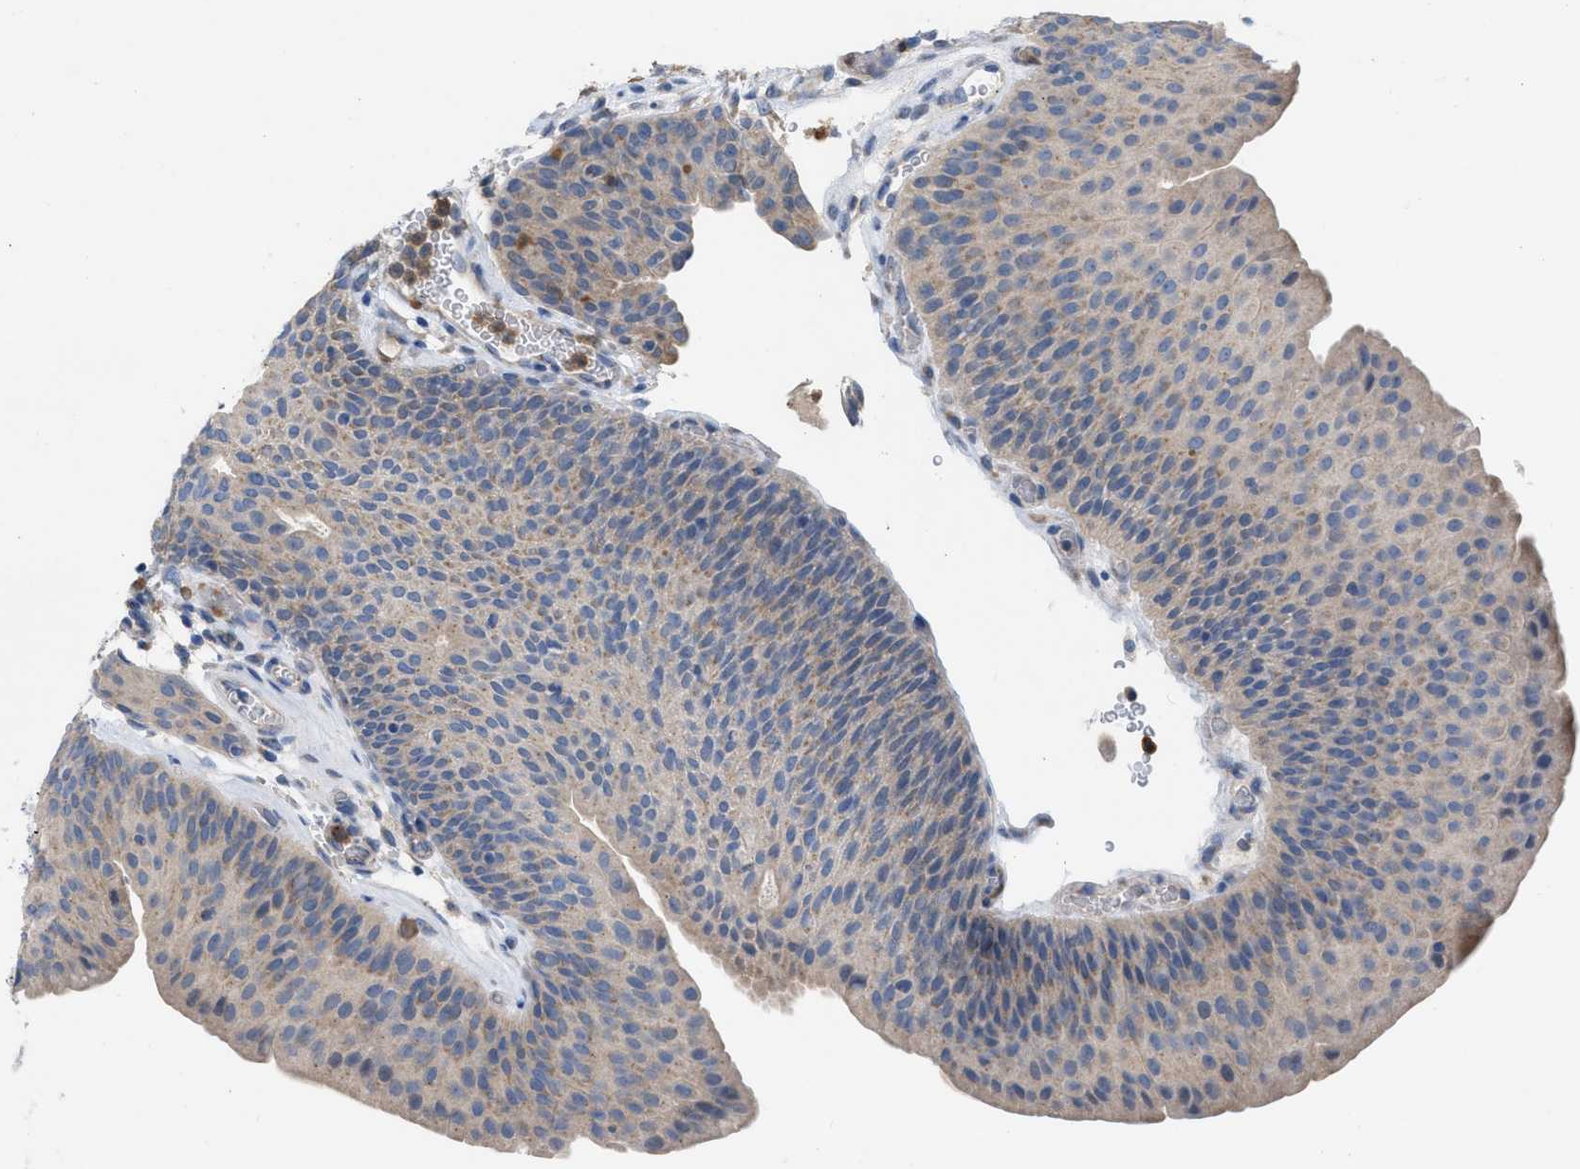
{"staining": {"intensity": "weak", "quantity": "<25%", "location": "cytoplasmic/membranous"}, "tissue": "urothelial cancer", "cell_type": "Tumor cells", "image_type": "cancer", "snomed": [{"axis": "morphology", "description": "Urothelial carcinoma, Low grade"}, {"axis": "morphology", "description": "Urothelial carcinoma, High grade"}, {"axis": "topography", "description": "Urinary bladder"}], "caption": "Urothelial carcinoma (low-grade) was stained to show a protein in brown. There is no significant staining in tumor cells.", "gene": "PLPPR5", "patient": {"sex": "male", "age": 35}}